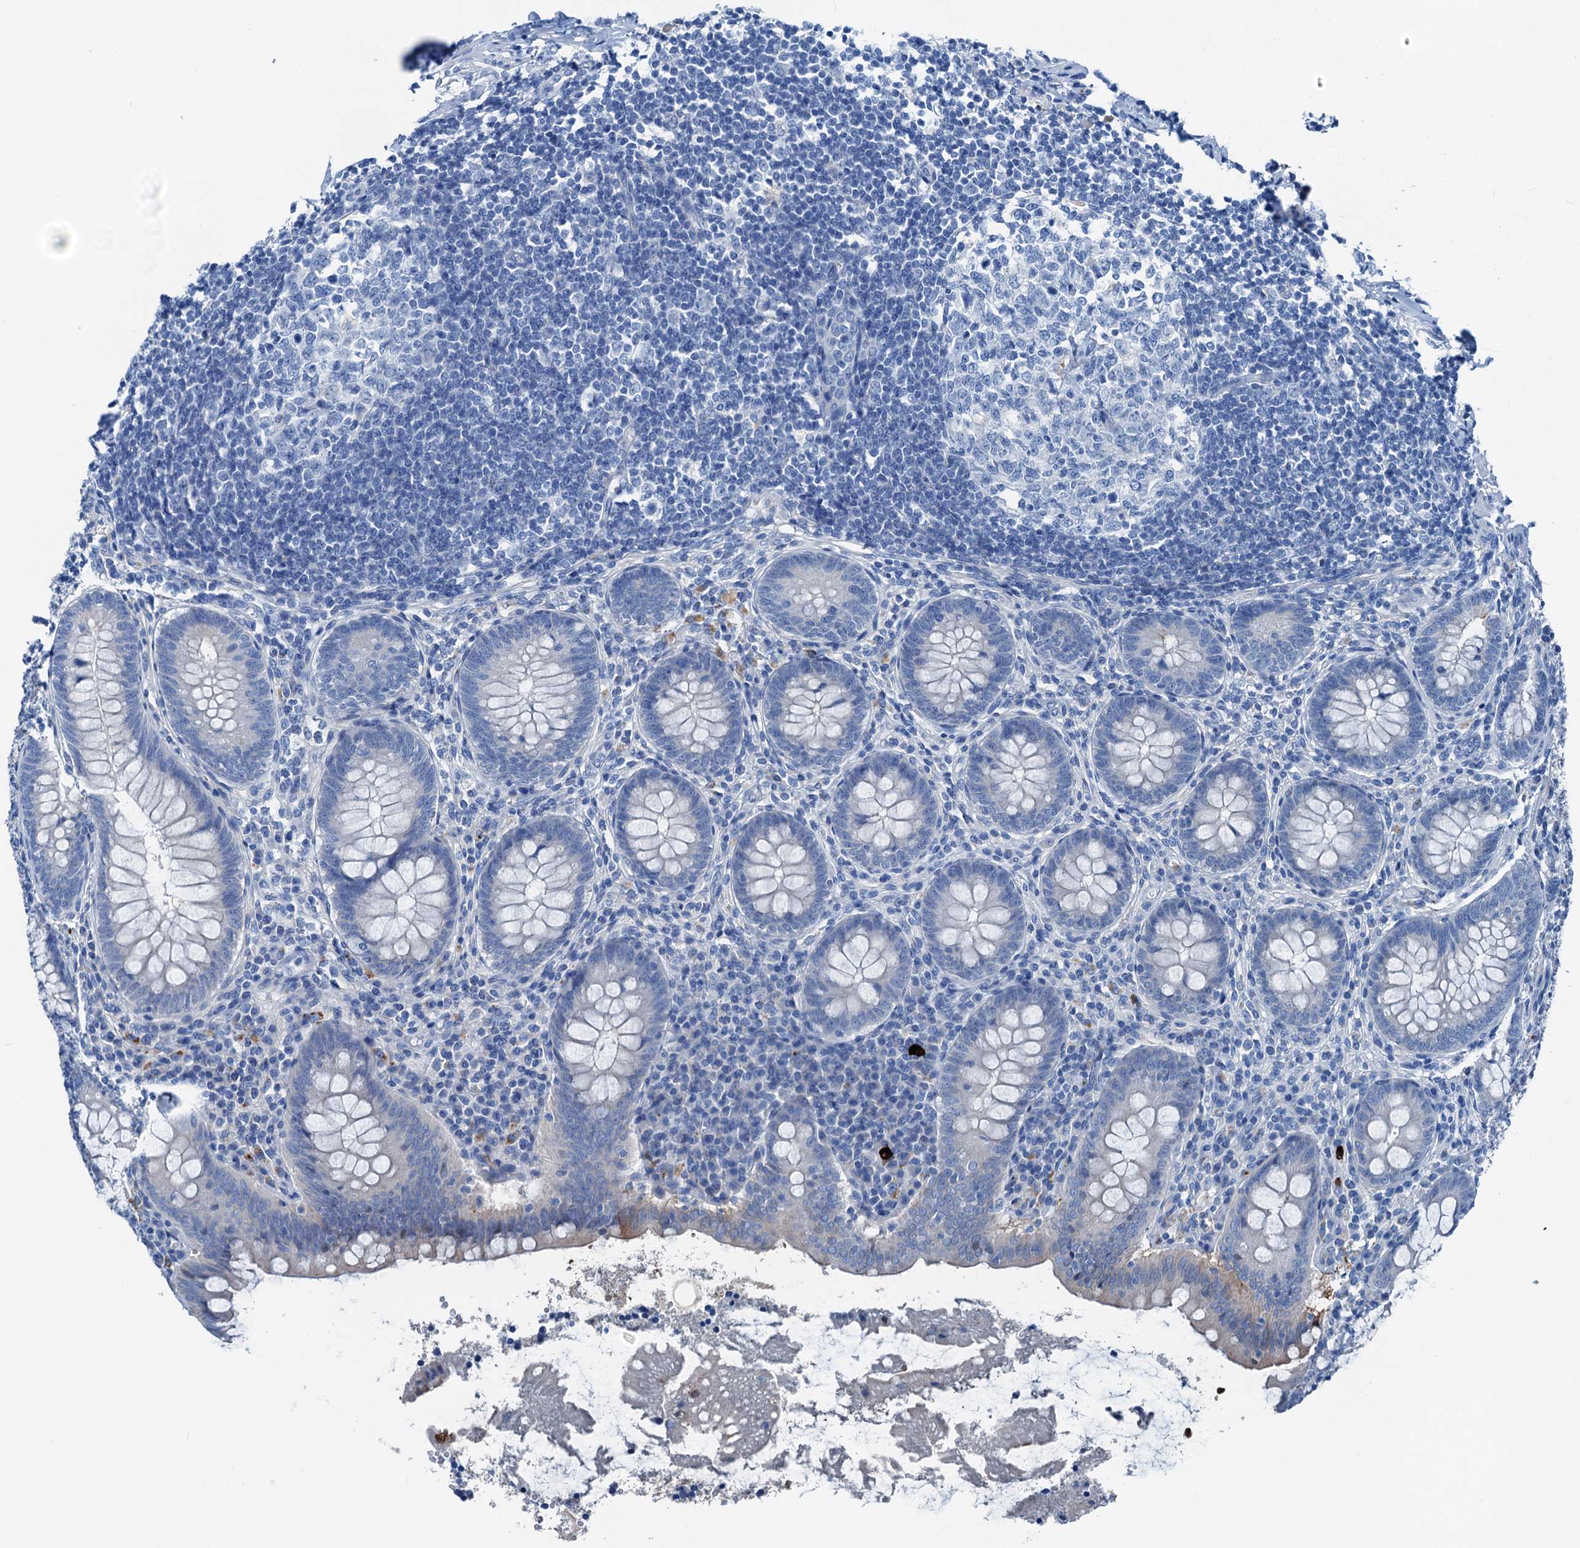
{"staining": {"intensity": "strong", "quantity": "<25%", "location": "cytoplasmic/membranous"}, "tissue": "appendix", "cell_type": "Glandular cells", "image_type": "normal", "snomed": [{"axis": "morphology", "description": "Normal tissue, NOS"}, {"axis": "topography", "description": "Appendix"}], "caption": "Glandular cells exhibit medium levels of strong cytoplasmic/membranous staining in approximately <25% of cells in unremarkable human appendix.", "gene": "C1QTNF4", "patient": {"sex": "female", "age": 33}}